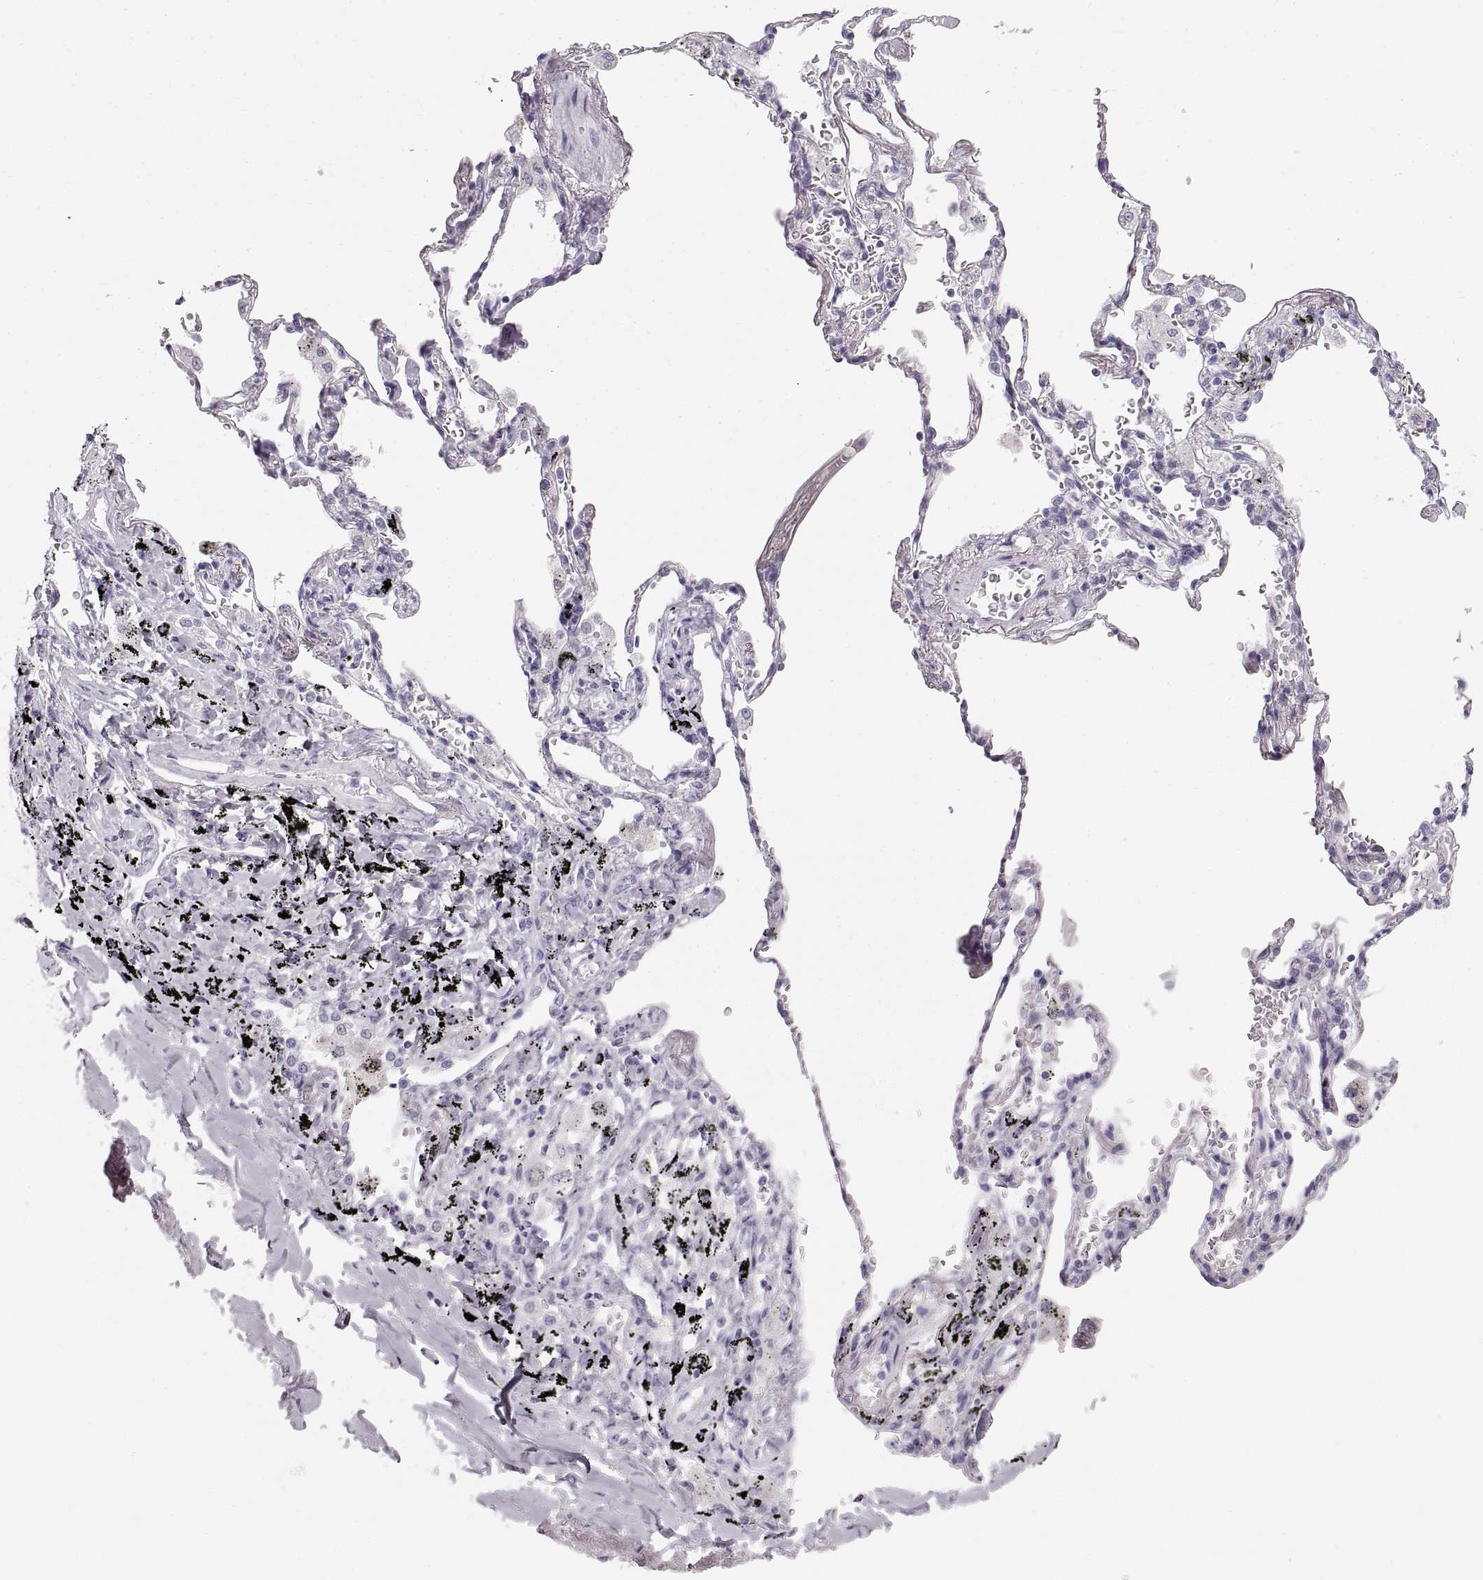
{"staining": {"intensity": "negative", "quantity": "none", "location": "none"}, "tissue": "adipose tissue", "cell_type": "Adipocytes", "image_type": "normal", "snomed": [{"axis": "morphology", "description": "Normal tissue, NOS"}, {"axis": "morphology", "description": "Adenocarcinoma, NOS"}, {"axis": "topography", "description": "Cartilage tissue"}, {"axis": "topography", "description": "Lung"}], "caption": "Adipose tissue was stained to show a protein in brown. There is no significant positivity in adipocytes. (DAB (3,3'-diaminobenzidine) immunohistochemistry (IHC) visualized using brightfield microscopy, high magnification).", "gene": "CRYAA", "patient": {"sex": "male", "age": 59}}